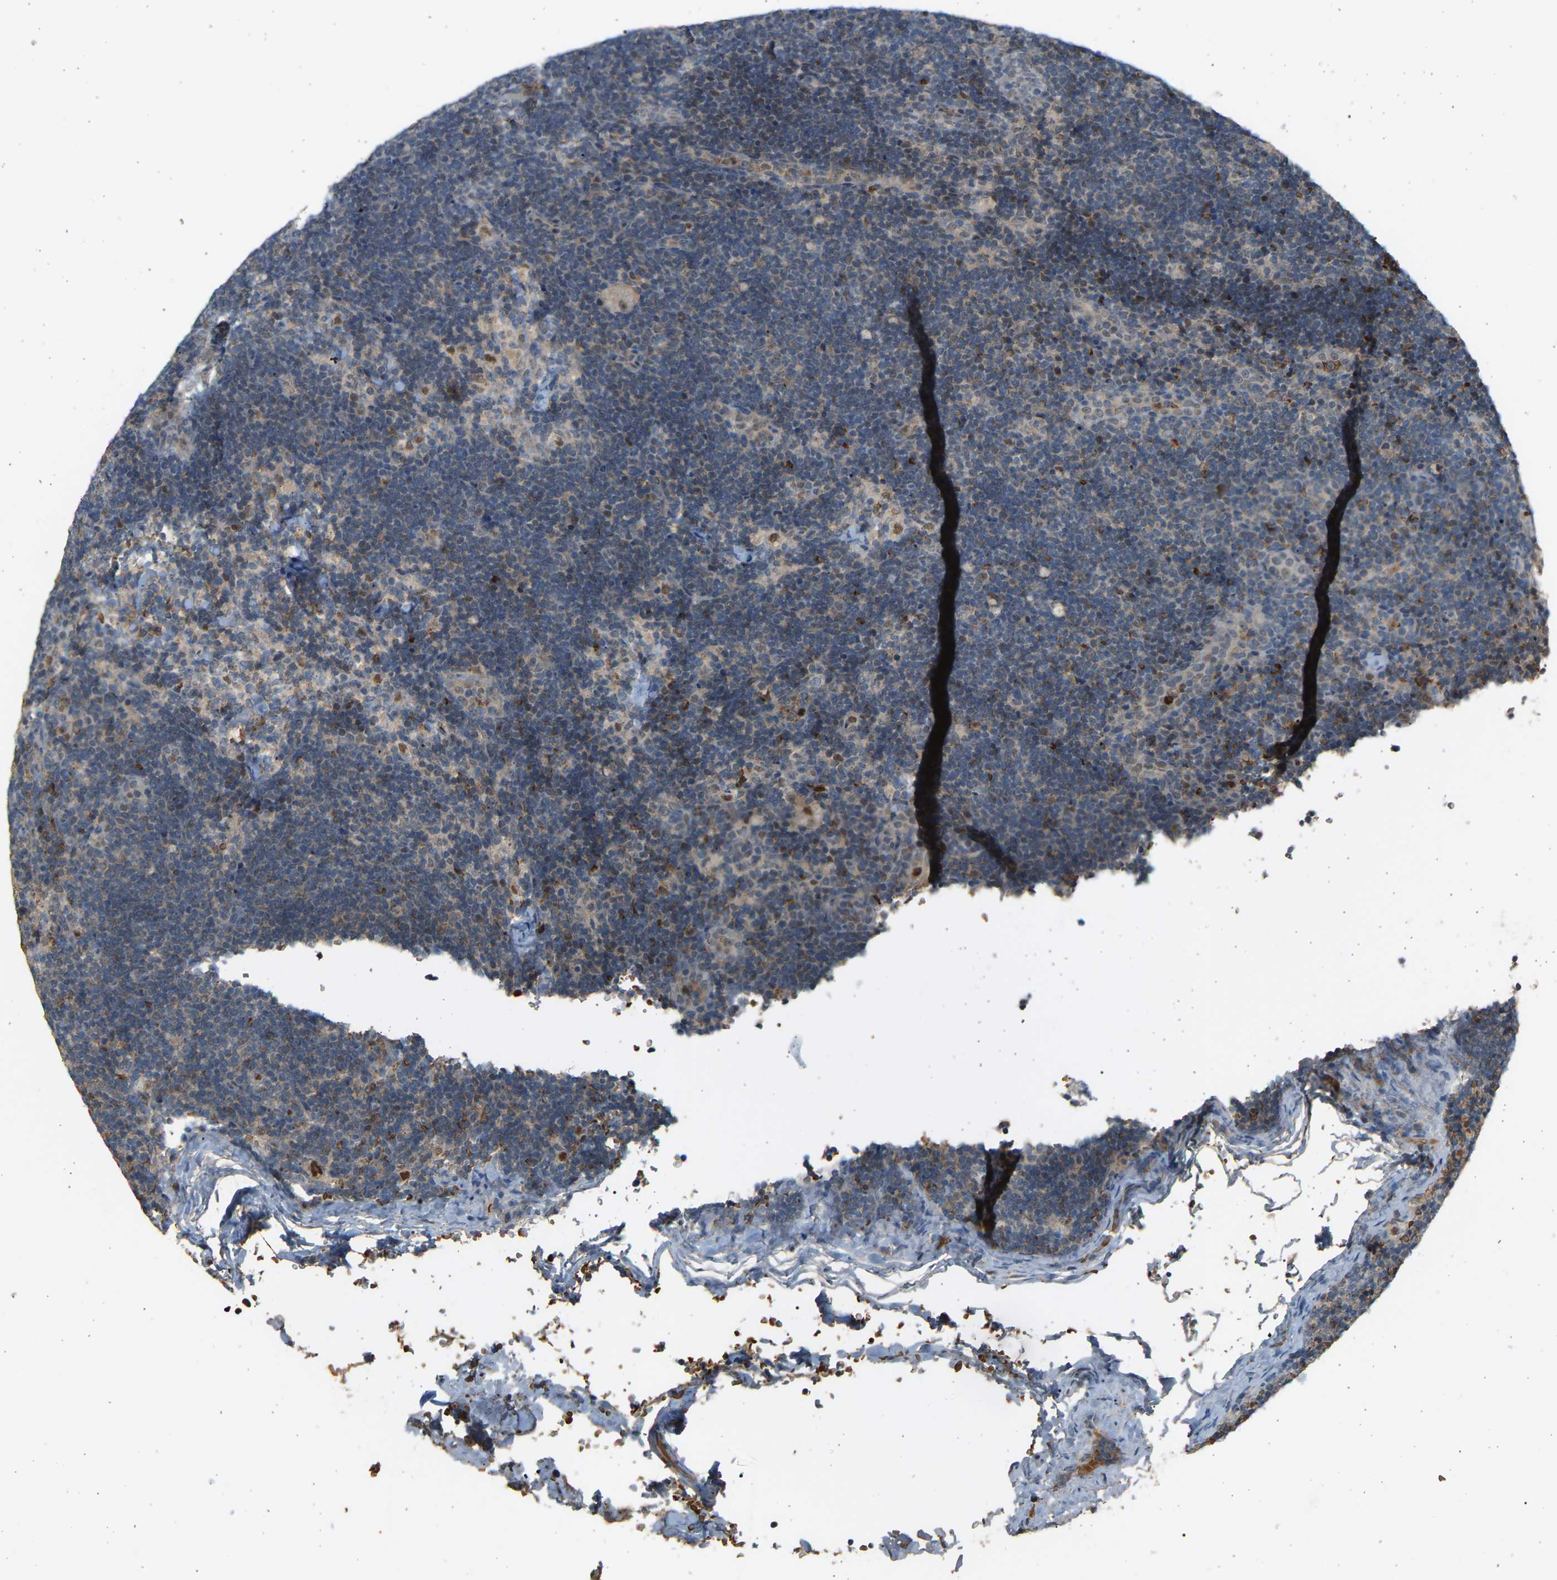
{"staining": {"intensity": "weak", "quantity": "<25%", "location": "nuclear"}, "tissue": "lymph node", "cell_type": "Germinal center cells", "image_type": "normal", "snomed": [{"axis": "morphology", "description": "Normal tissue, NOS"}, {"axis": "topography", "description": "Lymph node"}], "caption": "An IHC photomicrograph of benign lymph node is shown. There is no staining in germinal center cells of lymph node.", "gene": "BIRC2", "patient": {"sex": "female", "age": 14}}